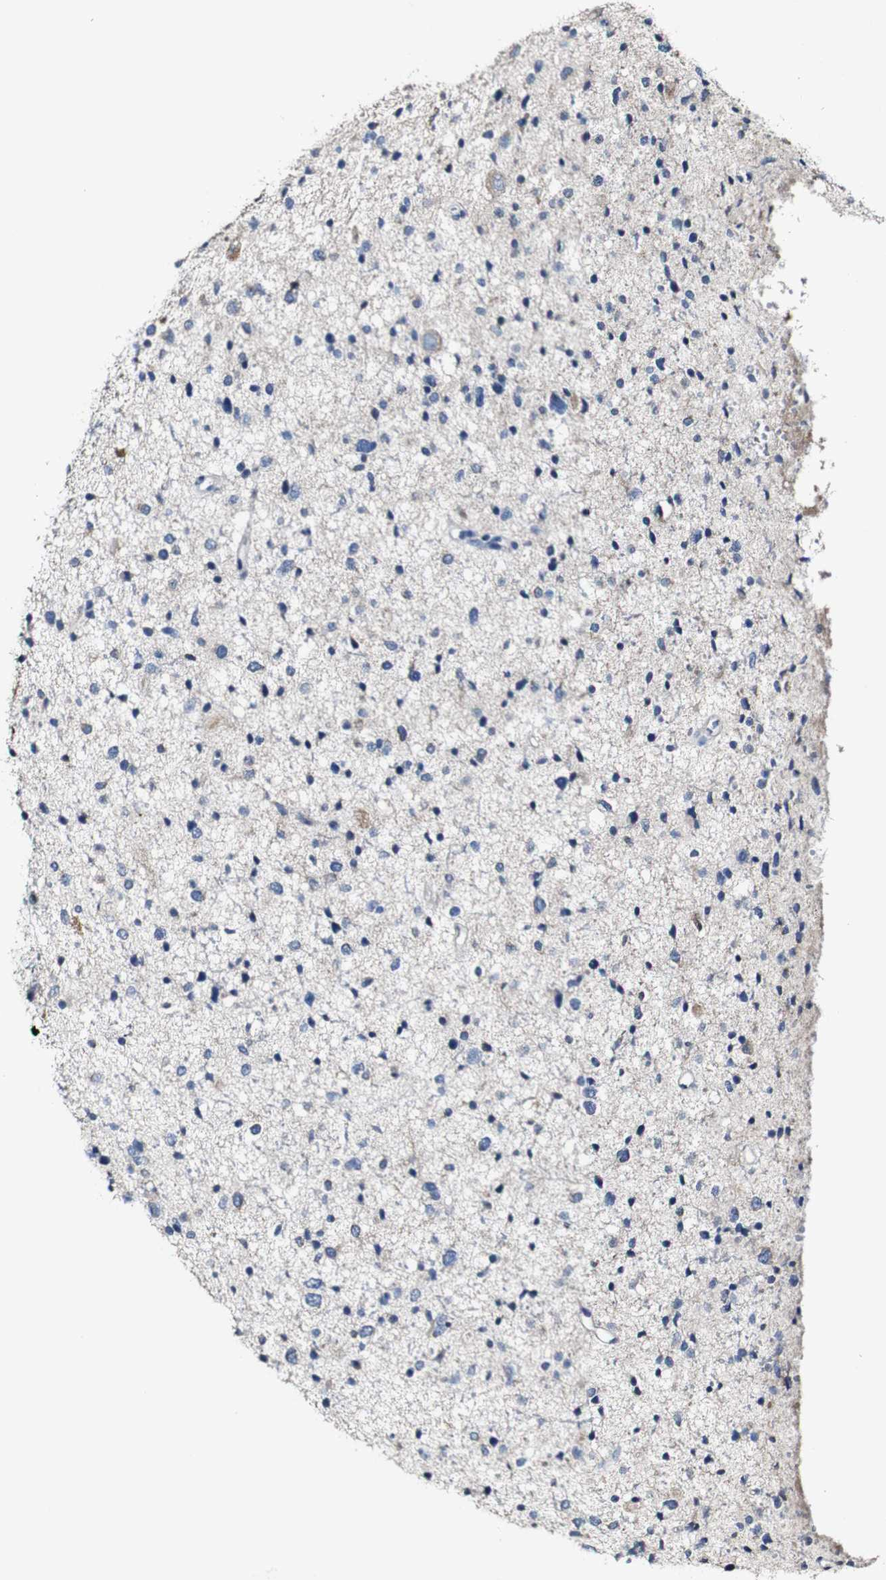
{"staining": {"intensity": "negative", "quantity": "none", "location": "none"}, "tissue": "glioma", "cell_type": "Tumor cells", "image_type": "cancer", "snomed": [{"axis": "morphology", "description": "Glioma, malignant, Low grade"}, {"axis": "topography", "description": "Brain"}], "caption": "Glioma was stained to show a protein in brown. There is no significant expression in tumor cells.", "gene": "GRAMD1A", "patient": {"sex": "female", "age": 37}}